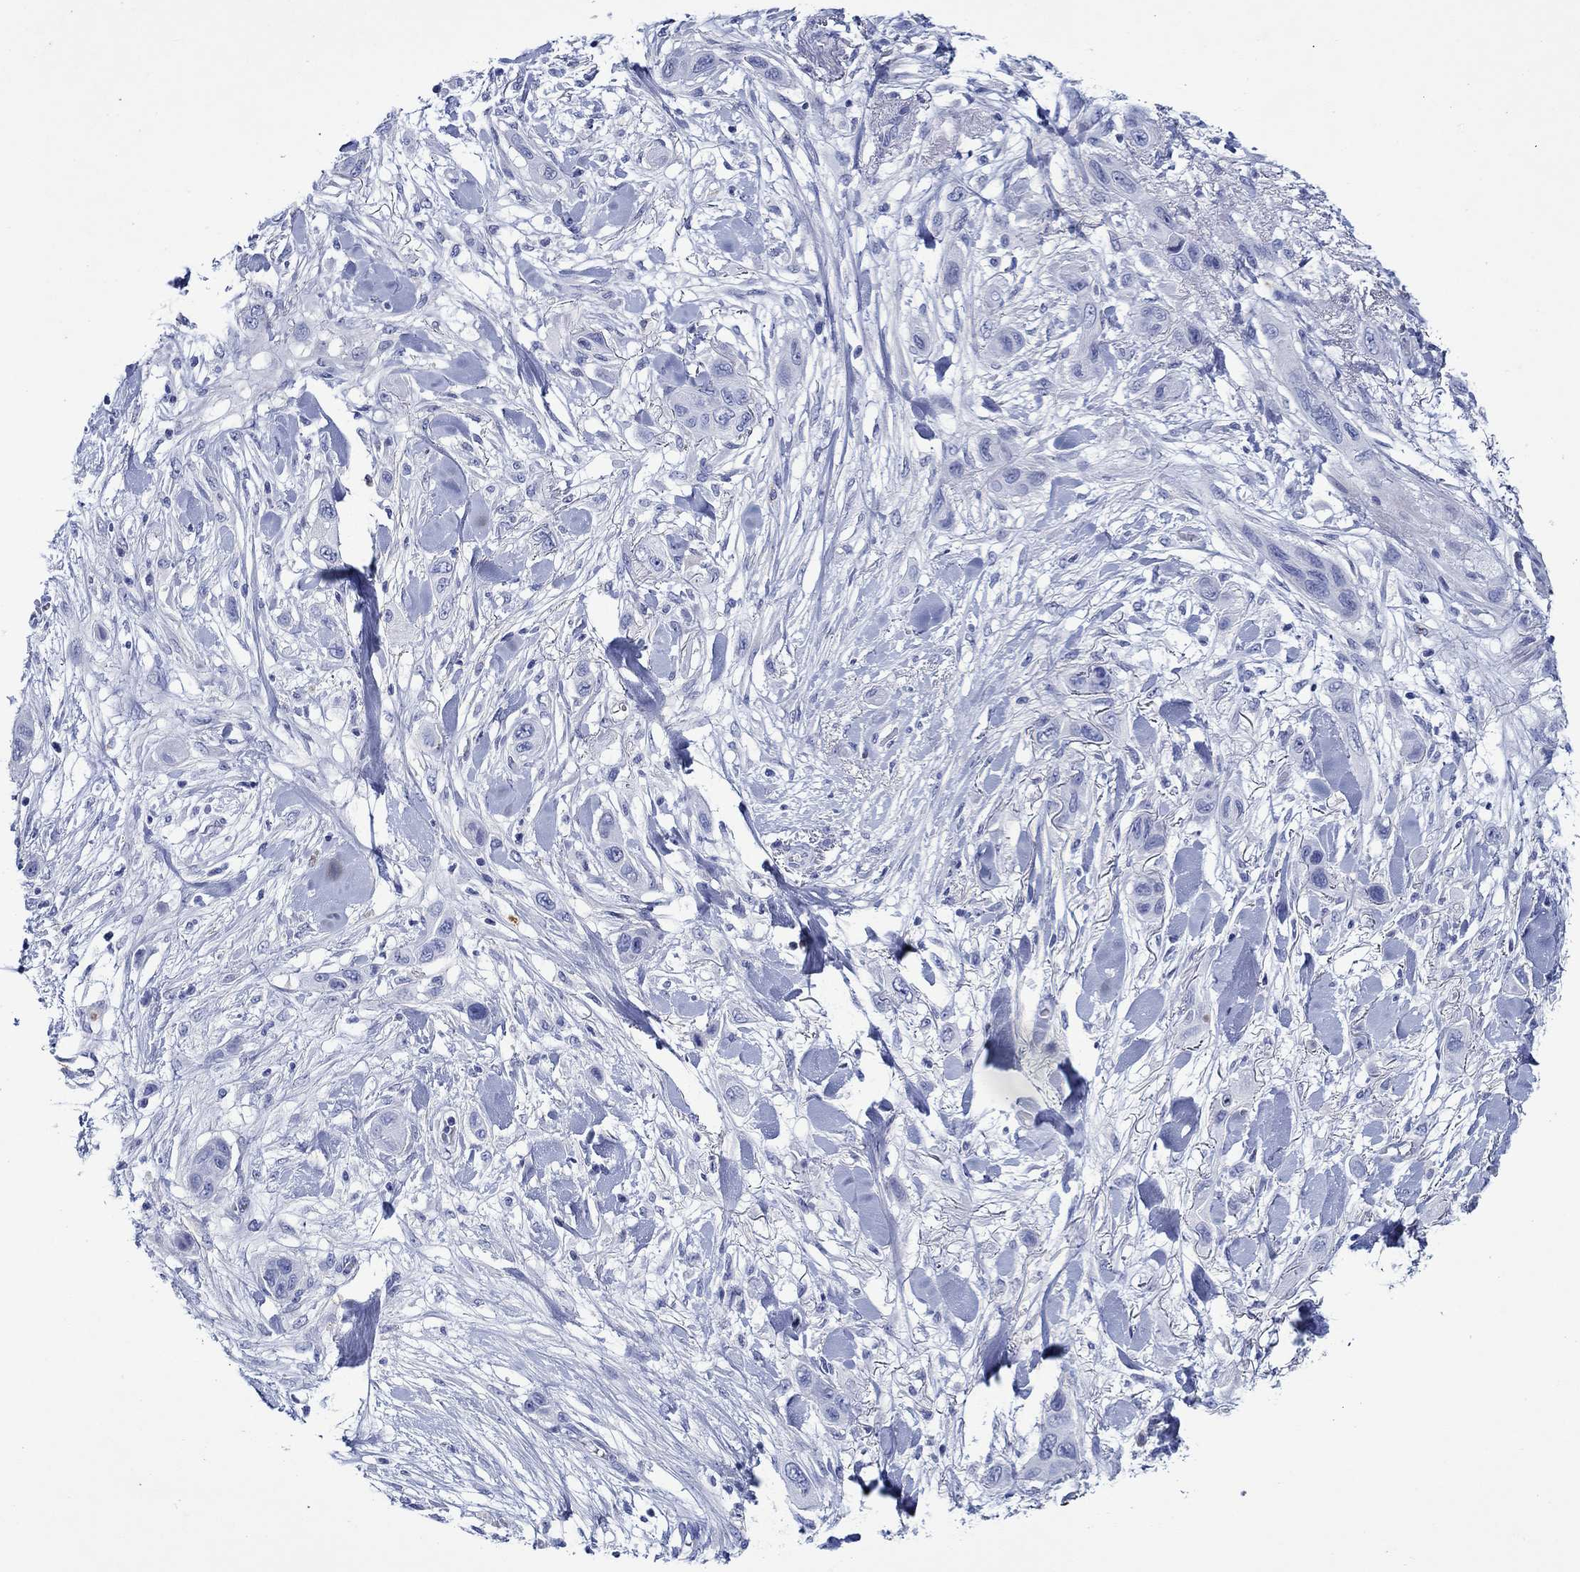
{"staining": {"intensity": "negative", "quantity": "none", "location": "none"}, "tissue": "skin cancer", "cell_type": "Tumor cells", "image_type": "cancer", "snomed": [{"axis": "morphology", "description": "Squamous cell carcinoma, NOS"}, {"axis": "topography", "description": "Skin"}], "caption": "Micrograph shows no significant protein expression in tumor cells of squamous cell carcinoma (skin).", "gene": "EPX", "patient": {"sex": "male", "age": 79}}